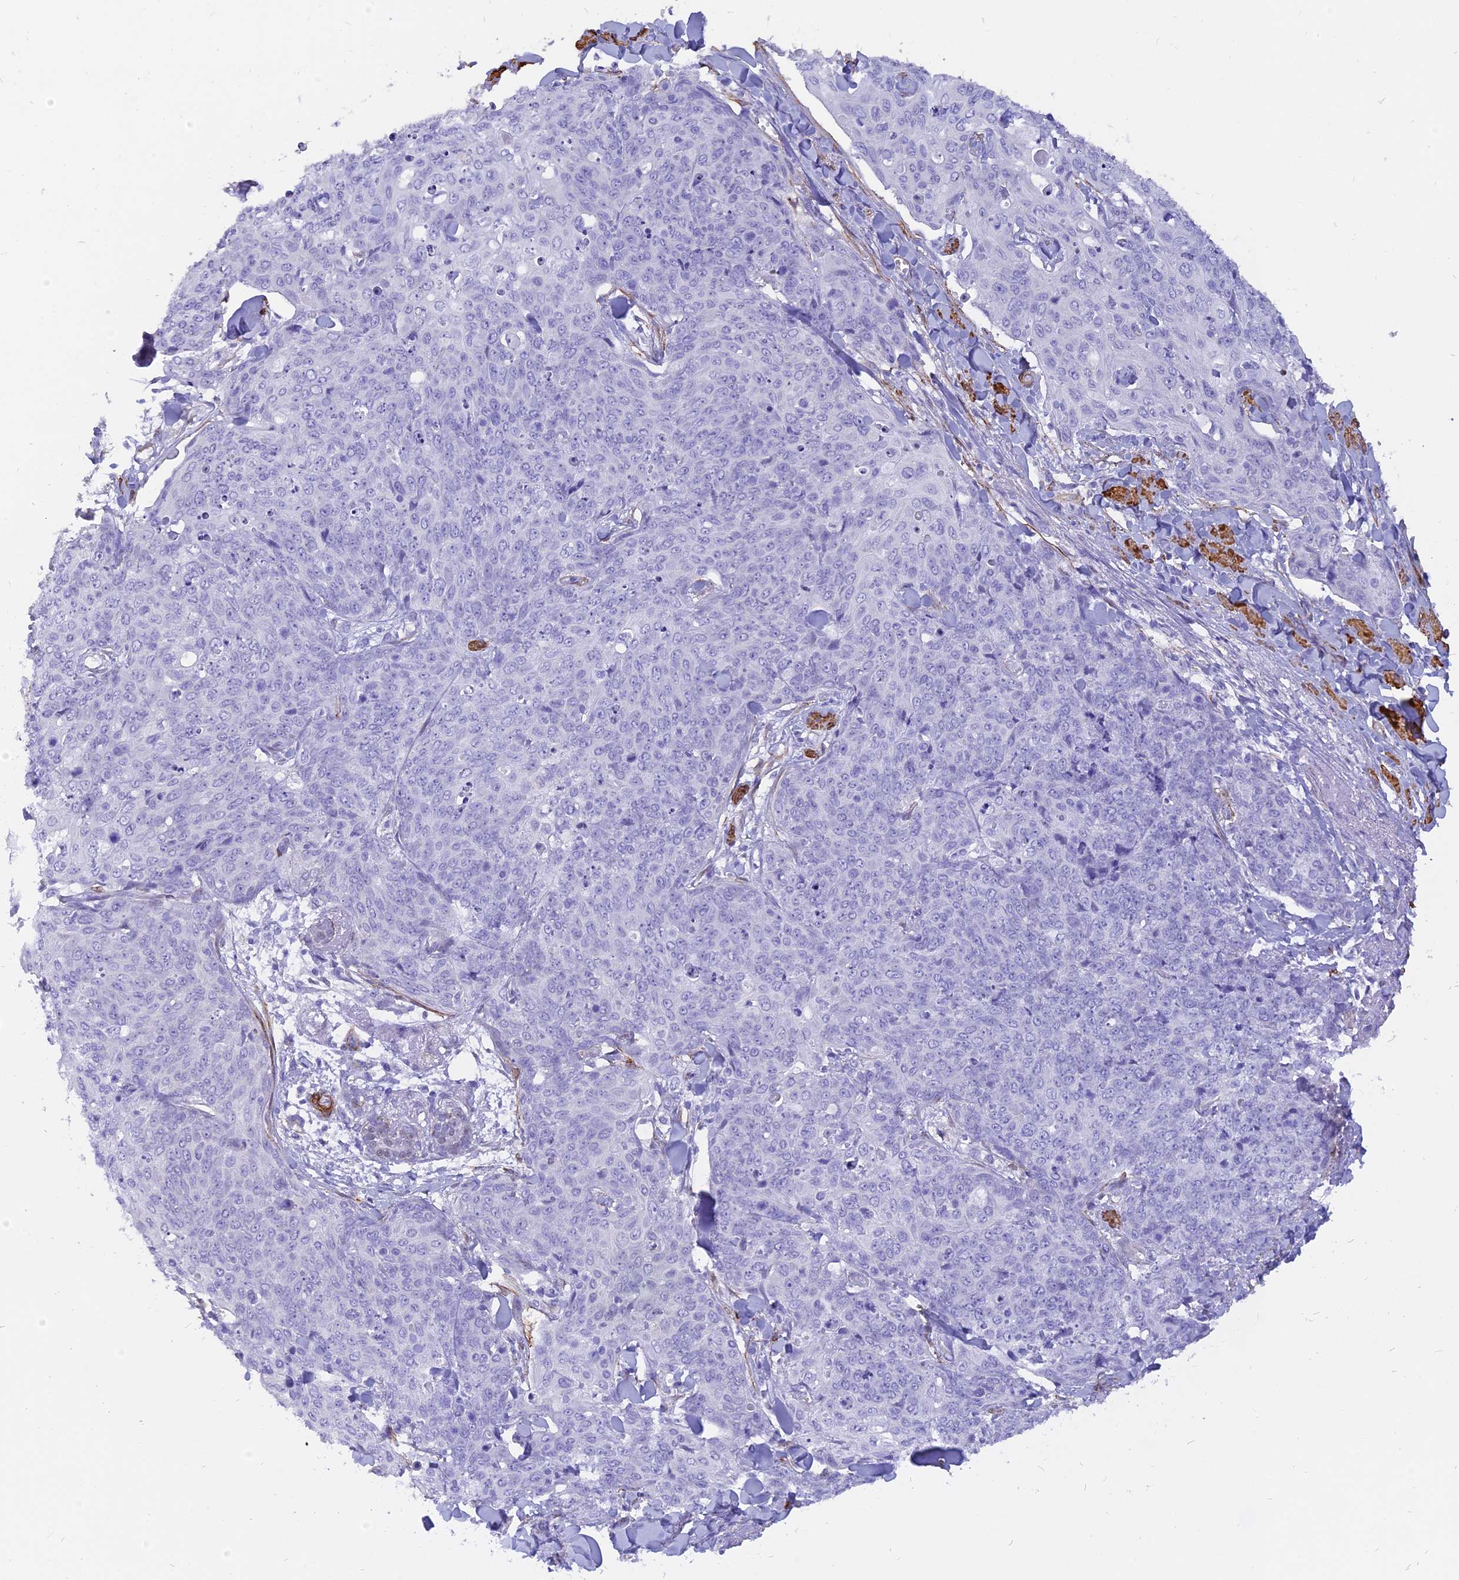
{"staining": {"intensity": "negative", "quantity": "none", "location": "none"}, "tissue": "skin cancer", "cell_type": "Tumor cells", "image_type": "cancer", "snomed": [{"axis": "morphology", "description": "Squamous cell carcinoma, NOS"}, {"axis": "topography", "description": "Skin"}, {"axis": "topography", "description": "Vulva"}], "caption": "Skin squamous cell carcinoma was stained to show a protein in brown. There is no significant positivity in tumor cells.", "gene": "CENPV", "patient": {"sex": "female", "age": 85}}